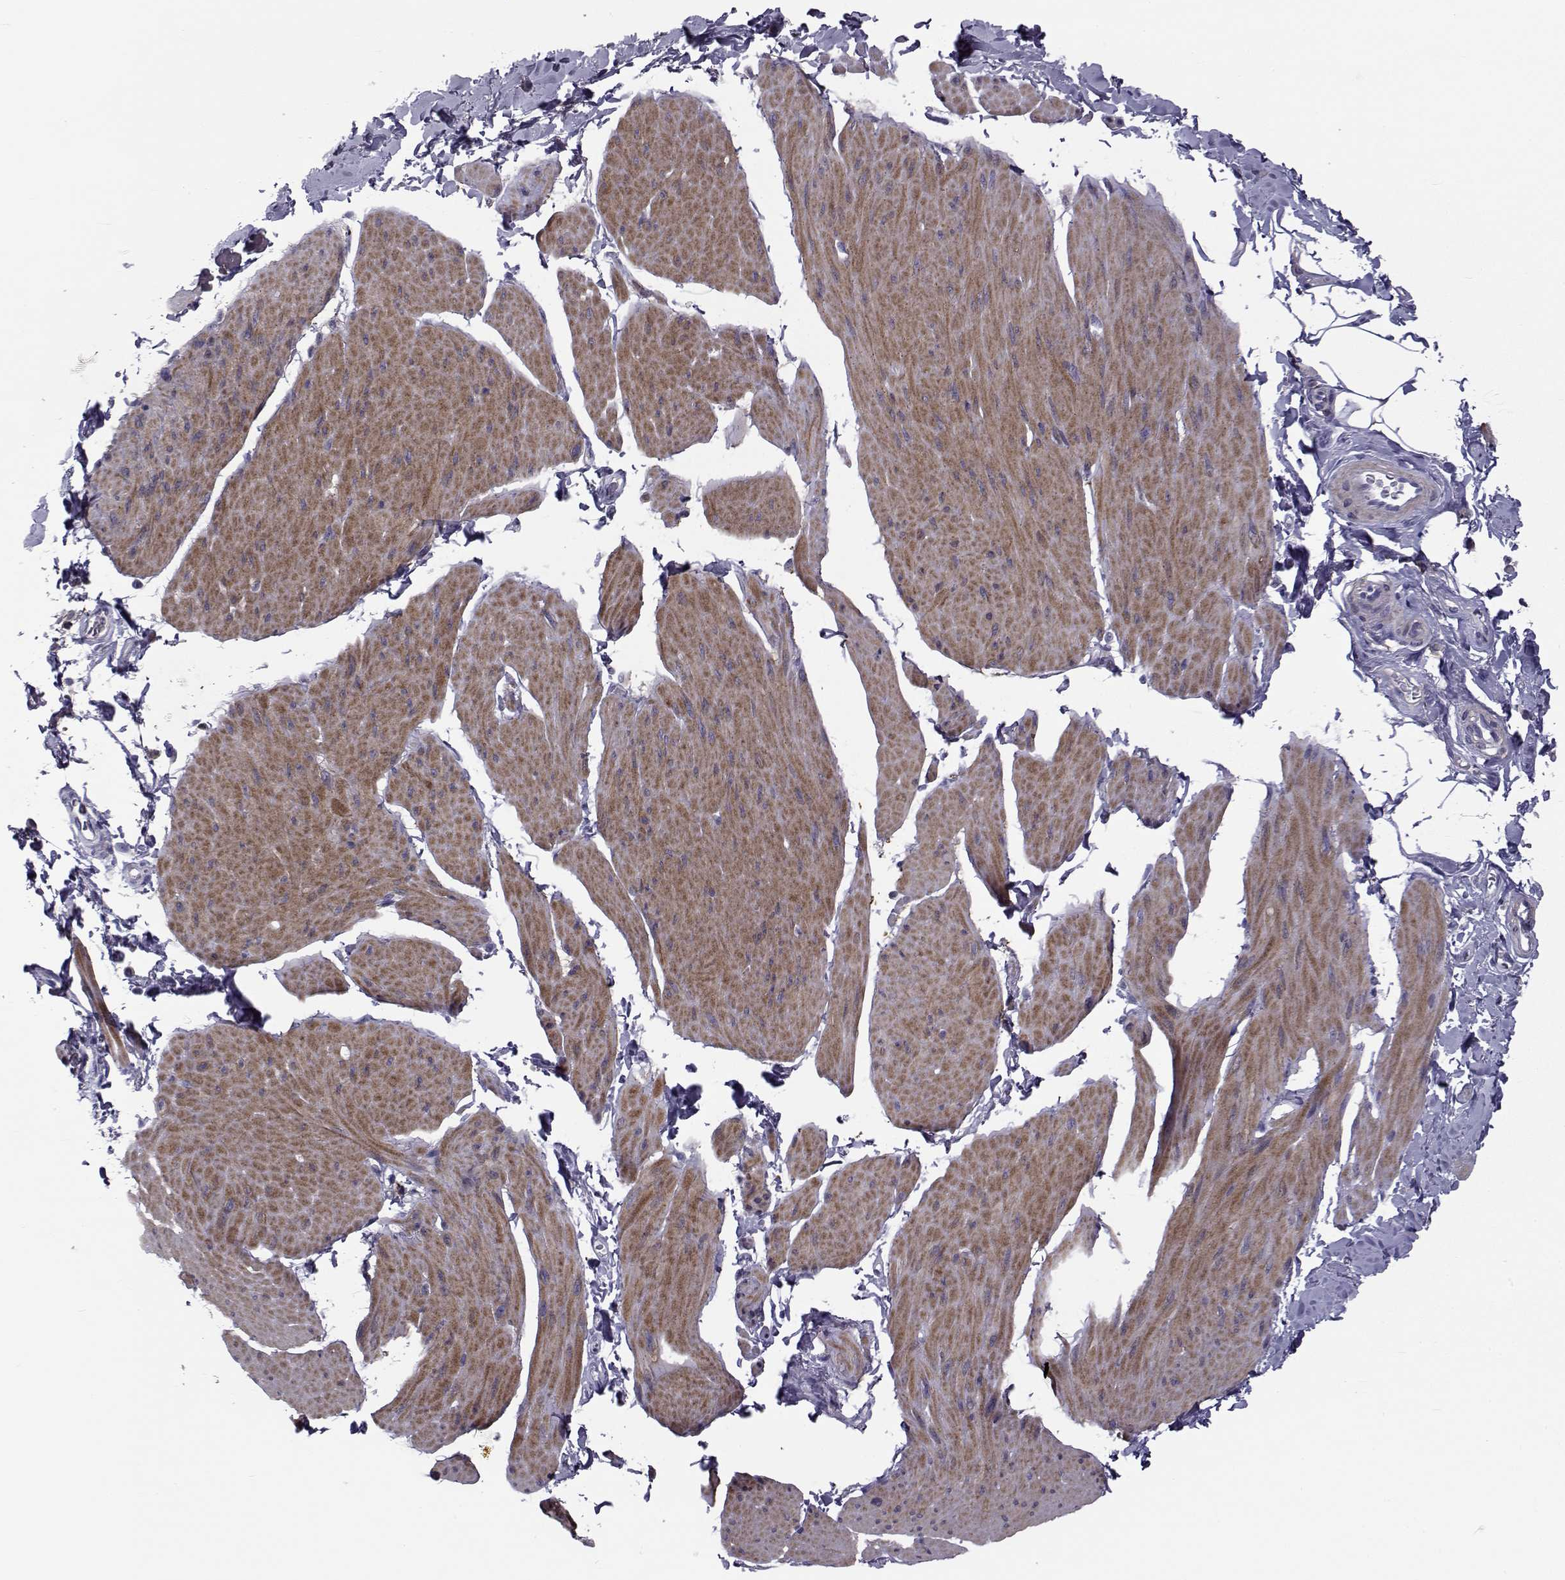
{"staining": {"intensity": "moderate", "quantity": "25%-75%", "location": "cytoplasmic/membranous"}, "tissue": "smooth muscle", "cell_type": "Smooth muscle cells", "image_type": "normal", "snomed": [{"axis": "morphology", "description": "Normal tissue, NOS"}, {"axis": "topography", "description": "Adipose tissue"}, {"axis": "topography", "description": "Smooth muscle"}, {"axis": "topography", "description": "Peripheral nerve tissue"}], "caption": "Moderate cytoplasmic/membranous protein expression is identified in about 25%-75% of smooth muscle cells in smooth muscle. (Brightfield microscopy of DAB IHC at high magnification).", "gene": "LRRC27", "patient": {"sex": "male", "age": 83}}